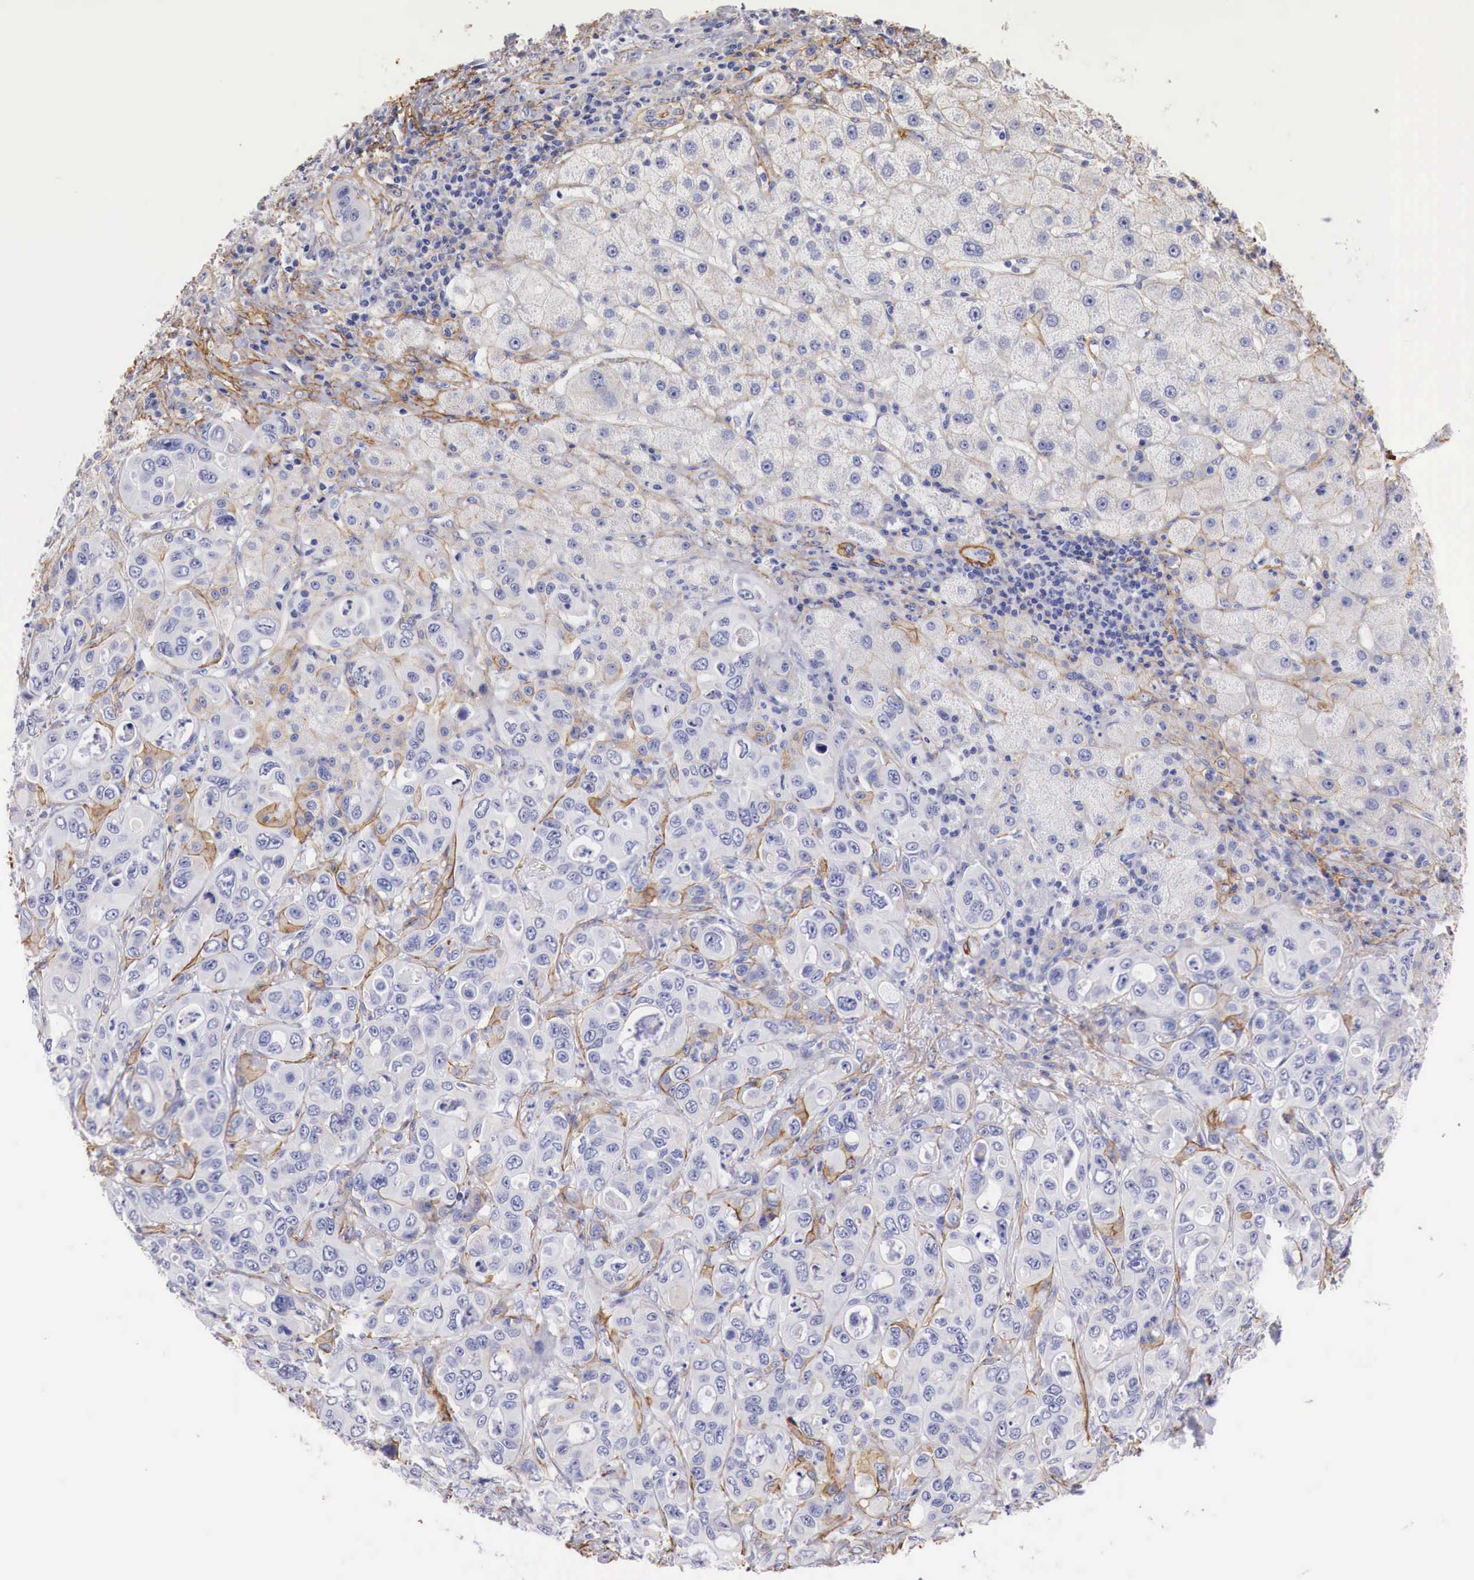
{"staining": {"intensity": "weak", "quantity": "<25%", "location": "cytoplasmic/membranous"}, "tissue": "liver cancer", "cell_type": "Tumor cells", "image_type": "cancer", "snomed": [{"axis": "morphology", "description": "Cholangiocarcinoma"}, {"axis": "topography", "description": "Liver"}], "caption": "Histopathology image shows no significant protein staining in tumor cells of liver cancer. (DAB (3,3'-diaminobenzidine) IHC with hematoxylin counter stain).", "gene": "TPM1", "patient": {"sex": "female", "age": 79}}